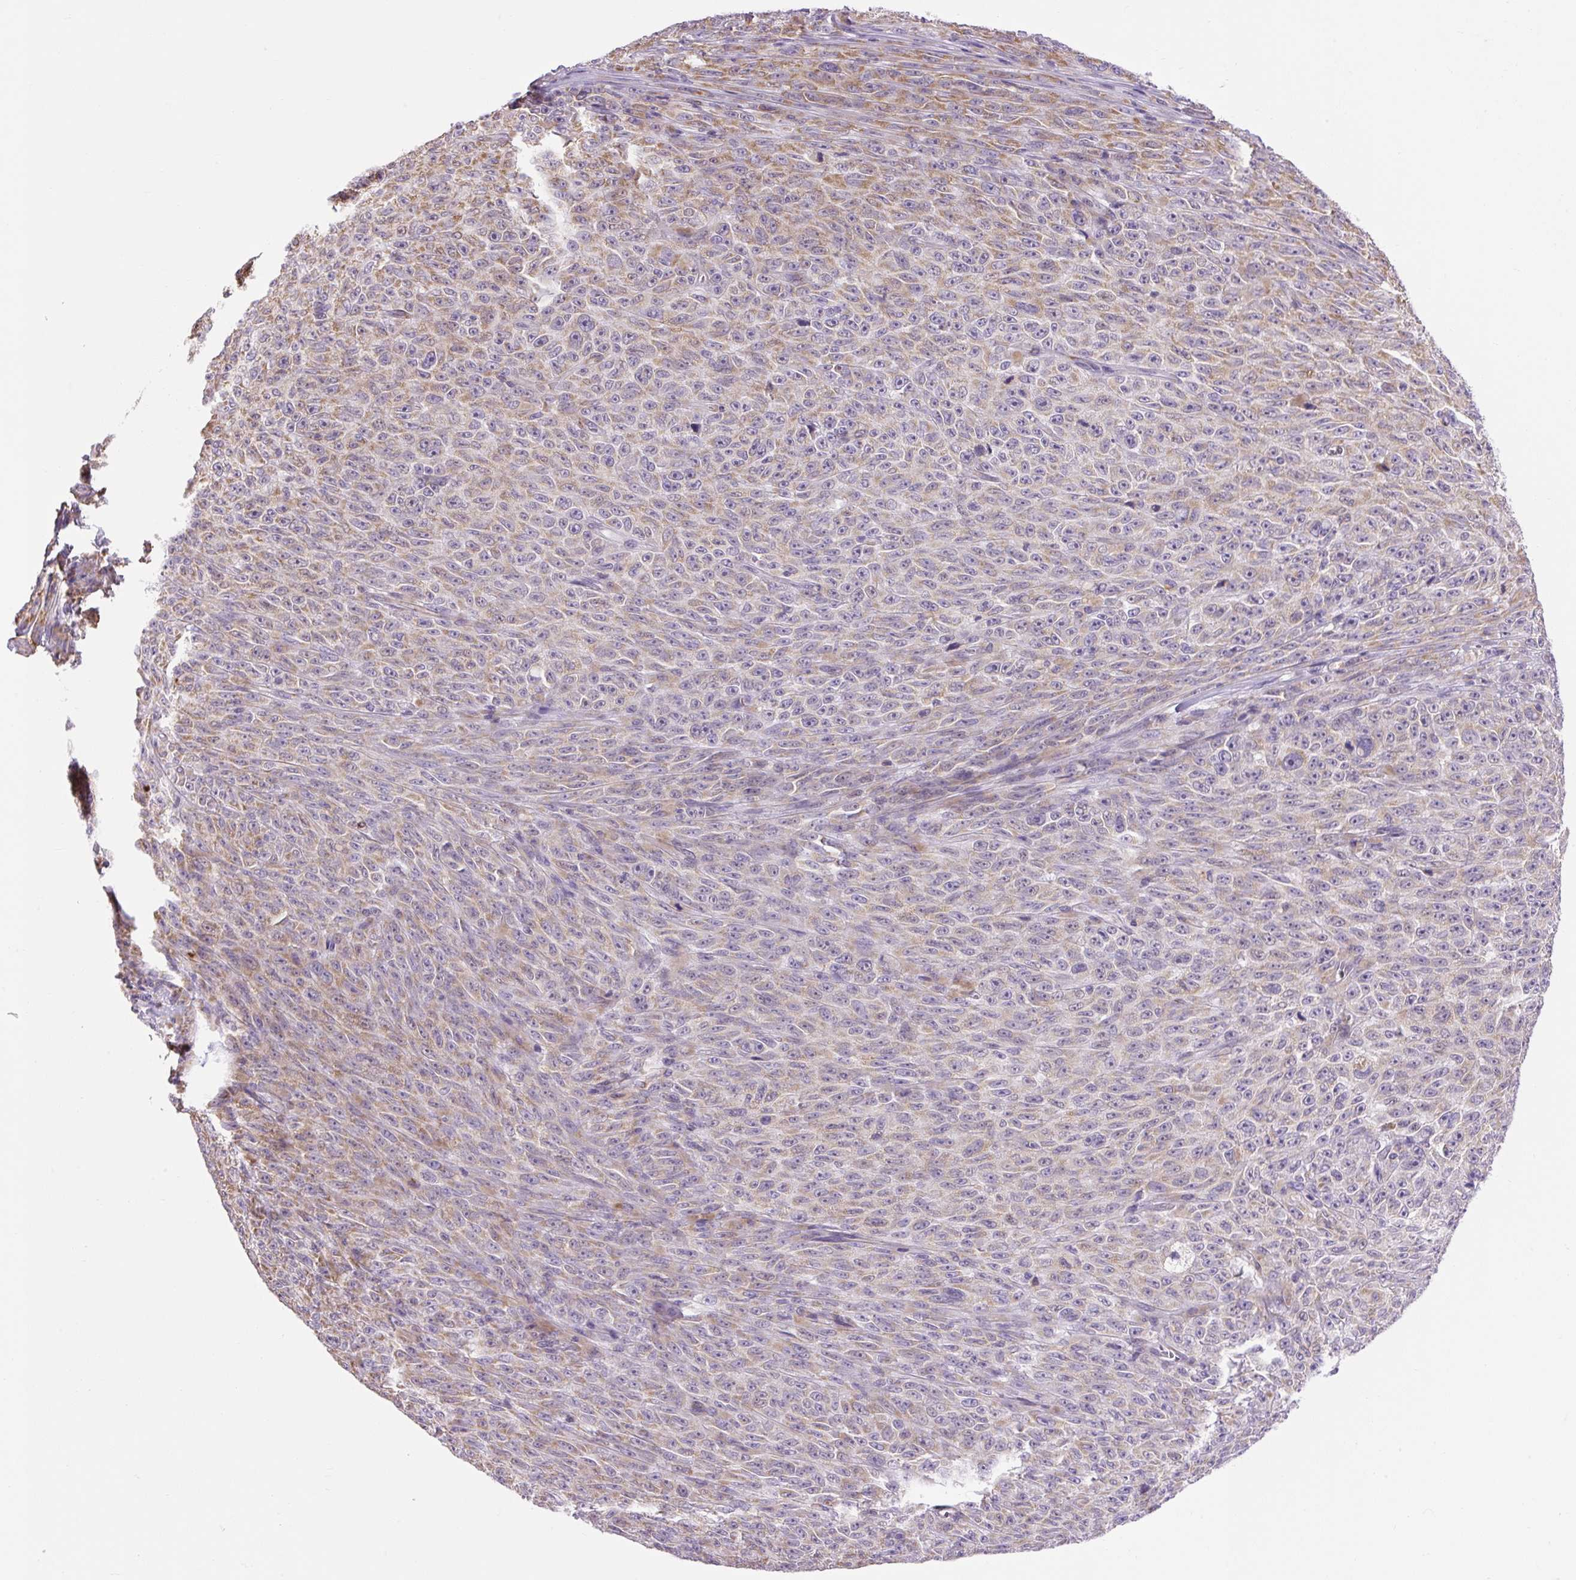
{"staining": {"intensity": "weak", "quantity": ">75%", "location": "cytoplasmic/membranous"}, "tissue": "melanoma", "cell_type": "Tumor cells", "image_type": "cancer", "snomed": [{"axis": "morphology", "description": "Malignant melanoma, NOS"}, {"axis": "topography", "description": "Skin"}], "caption": "Tumor cells reveal weak cytoplasmic/membranous staining in approximately >75% of cells in malignant melanoma.", "gene": "RNASE10", "patient": {"sex": "female", "age": 82}}